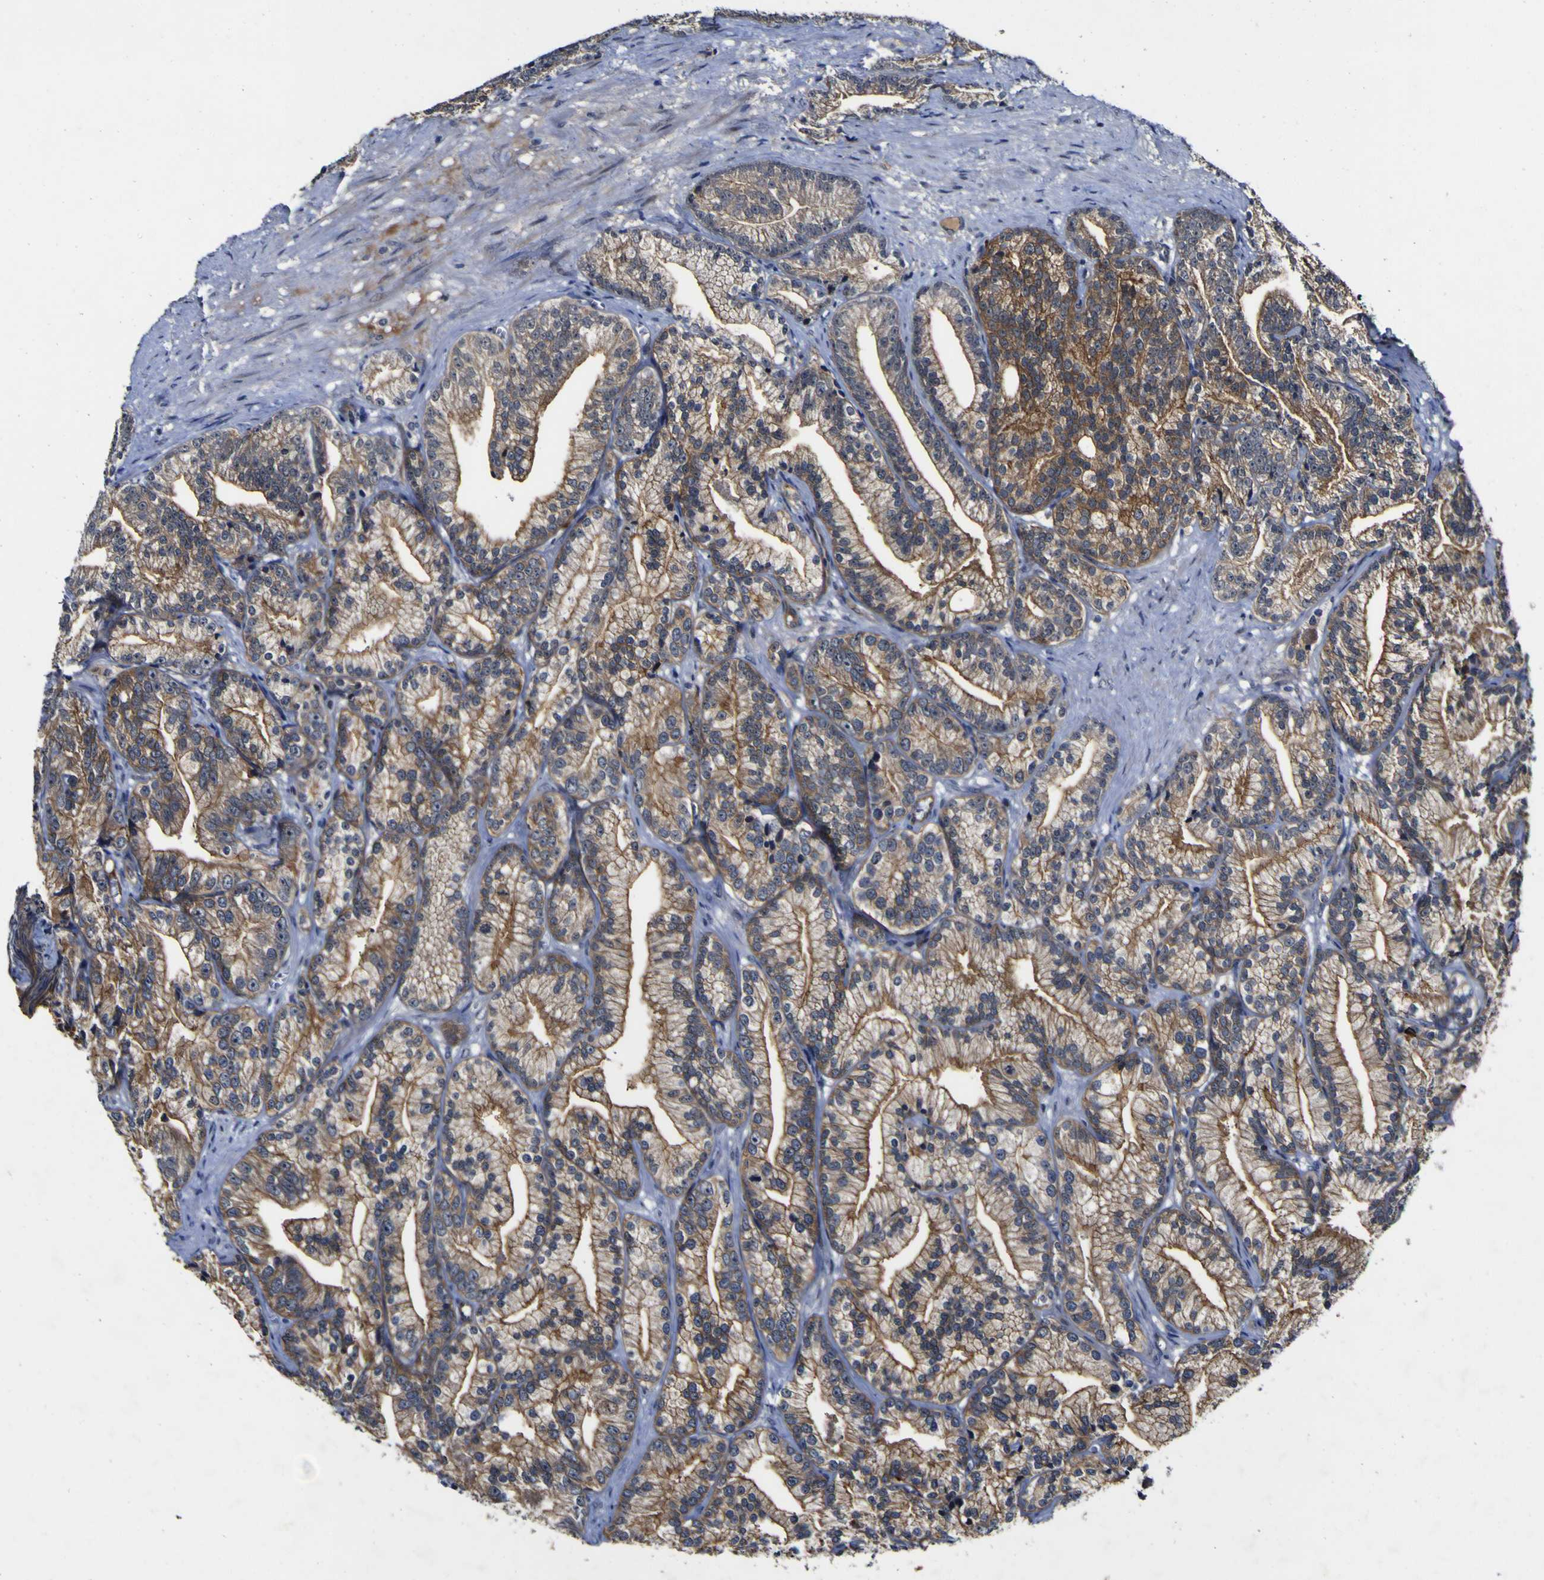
{"staining": {"intensity": "moderate", "quantity": ">75%", "location": "cytoplasmic/membranous"}, "tissue": "prostate cancer", "cell_type": "Tumor cells", "image_type": "cancer", "snomed": [{"axis": "morphology", "description": "Adenocarcinoma, Low grade"}, {"axis": "topography", "description": "Prostate"}], "caption": "Protein staining displays moderate cytoplasmic/membranous positivity in about >75% of tumor cells in prostate cancer (low-grade adenocarcinoma).", "gene": "CCL2", "patient": {"sex": "male", "age": 89}}